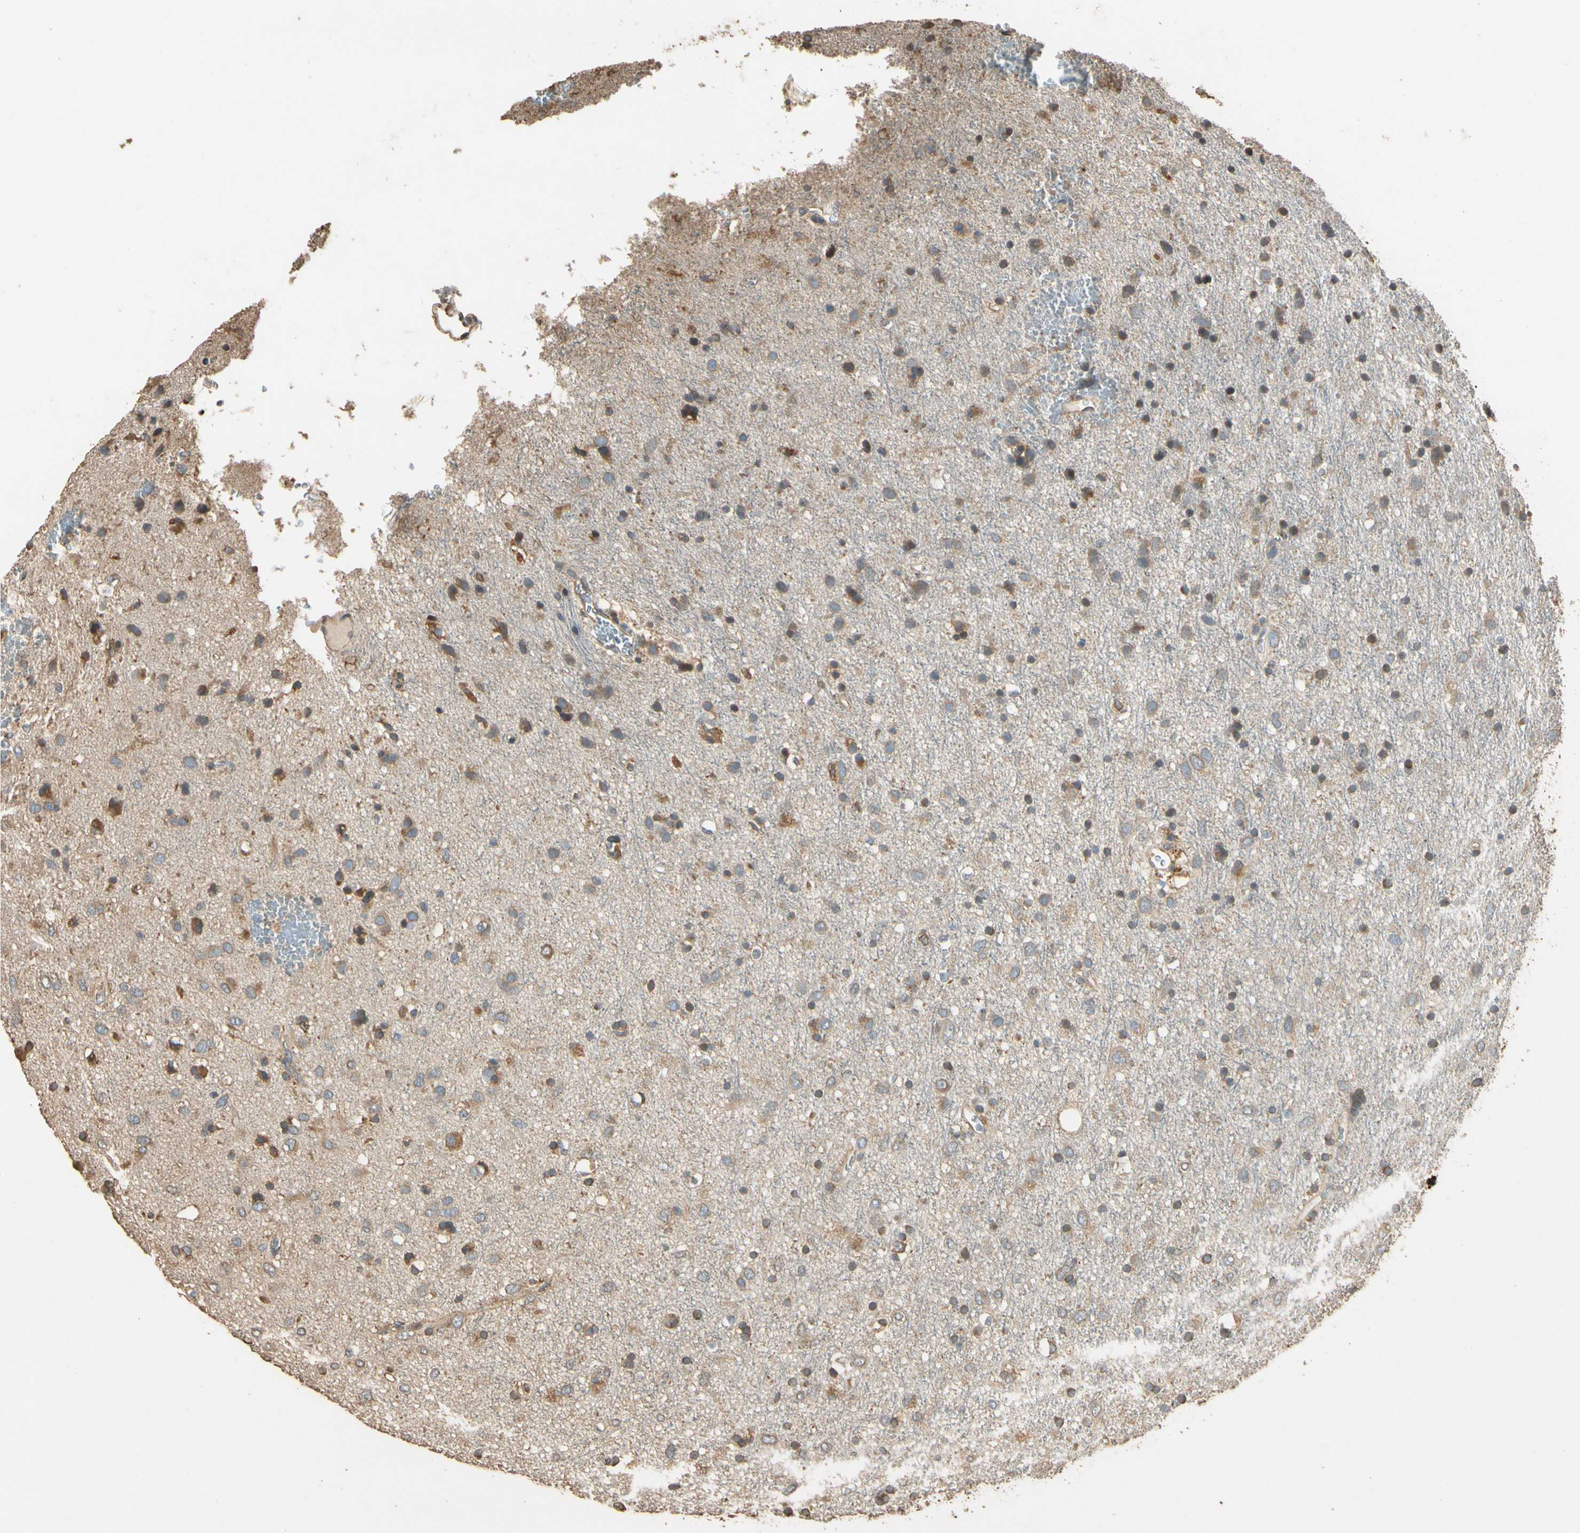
{"staining": {"intensity": "moderate", "quantity": "25%-75%", "location": "cytoplasmic/membranous"}, "tissue": "glioma", "cell_type": "Tumor cells", "image_type": "cancer", "snomed": [{"axis": "morphology", "description": "Glioma, malignant, Low grade"}, {"axis": "topography", "description": "Brain"}], "caption": "Immunohistochemistry (IHC) (DAB (3,3'-diaminobenzidine)) staining of human glioma exhibits moderate cytoplasmic/membranous protein positivity in approximately 25%-75% of tumor cells. (IHC, brightfield microscopy, high magnification).", "gene": "STX18", "patient": {"sex": "male", "age": 77}}